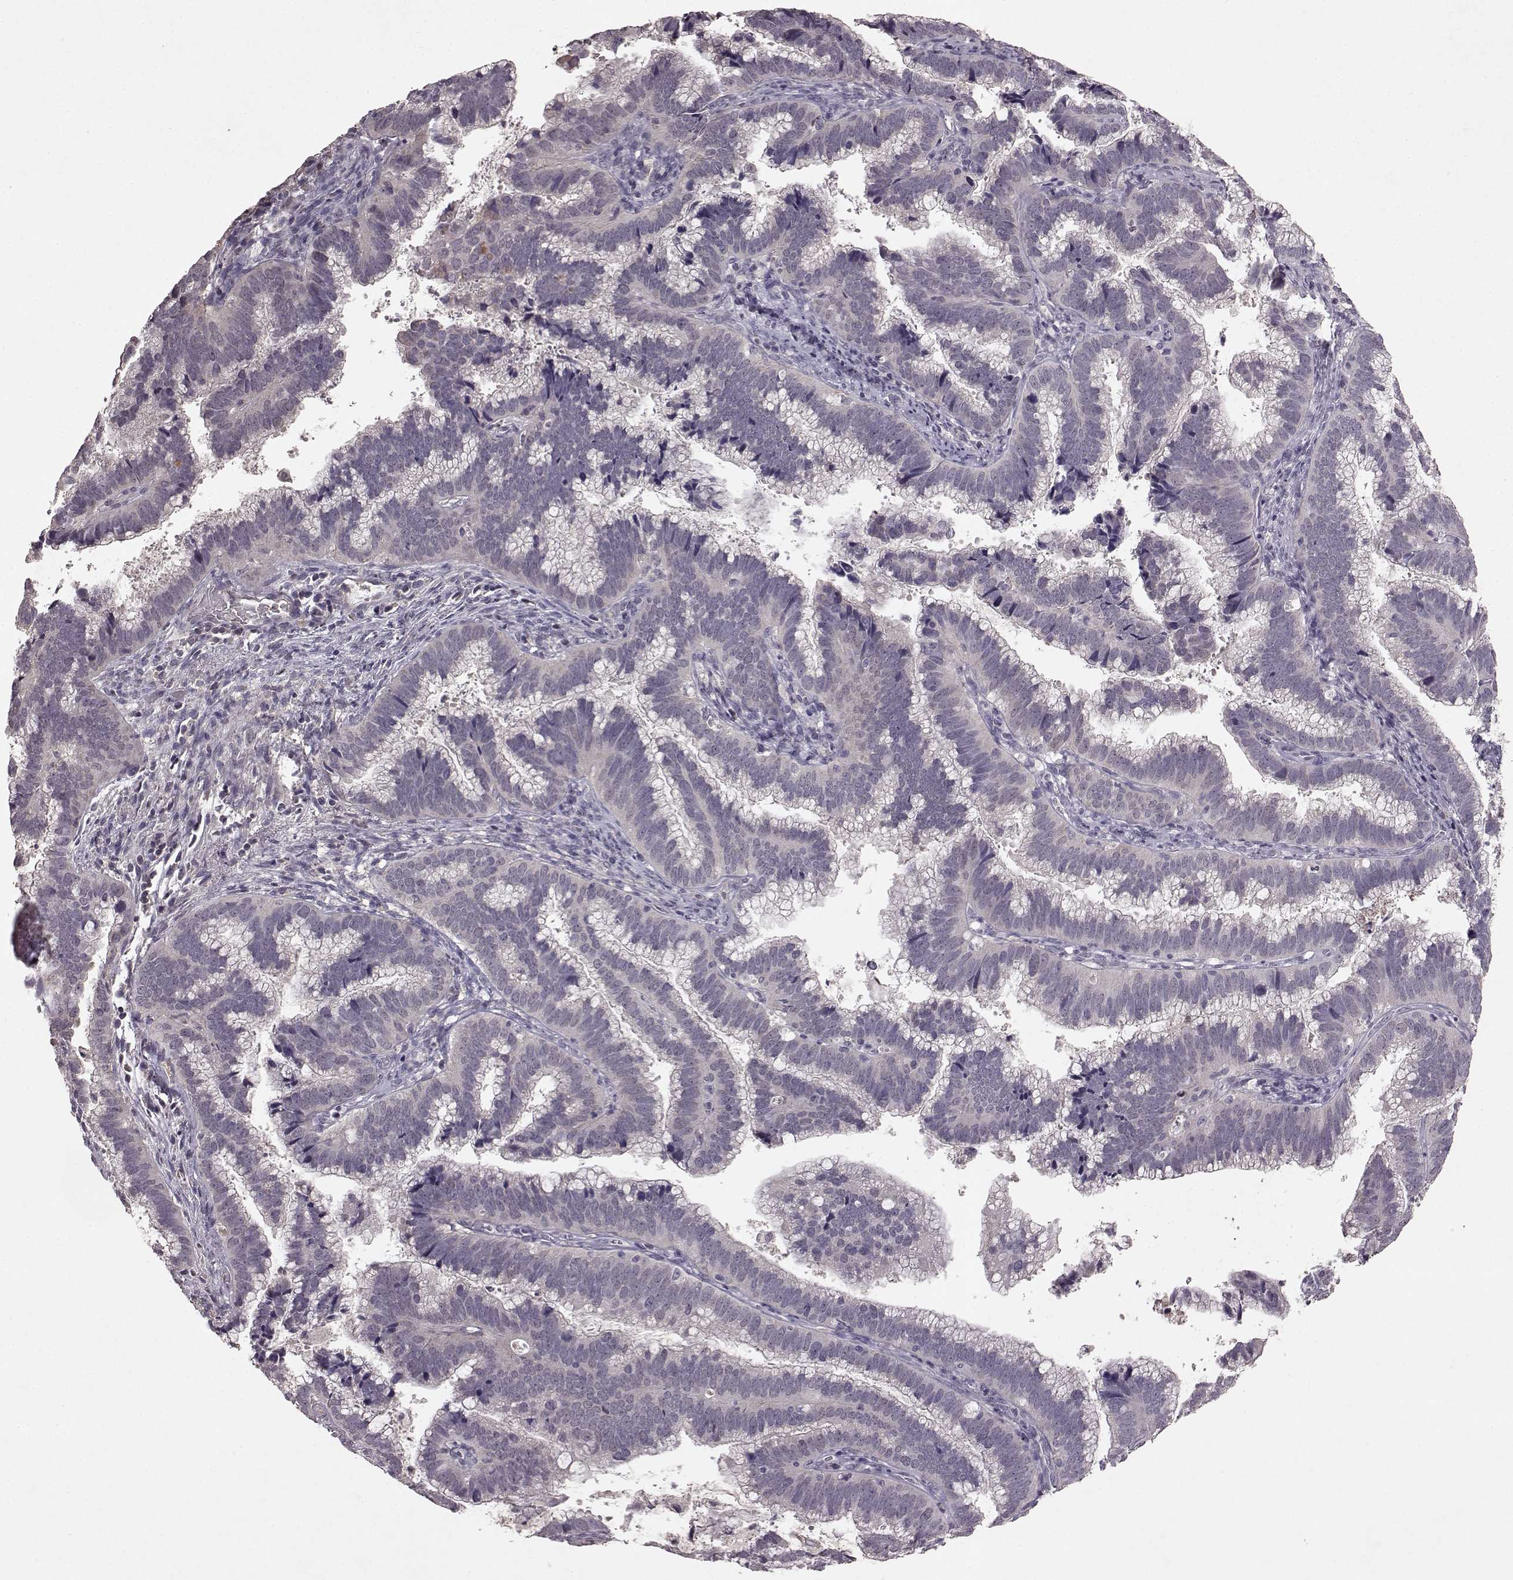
{"staining": {"intensity": "negative", "quantity": "none", "location": "none"}, "tissue": "cervical cancer", "cell_type": "Tumor cells", "image_type": "cancer", "snomed": [{"axis": "morphology", "description": "Adenocarcinoma, NOS"}, {"axis": "topography", "description": "Cervix"}], "caption": "Tumor cells show no significant expression in cervical adenocarcinoma.", "gene": "FRRS1L", "patient": {"sex": "female", "age": 61}}